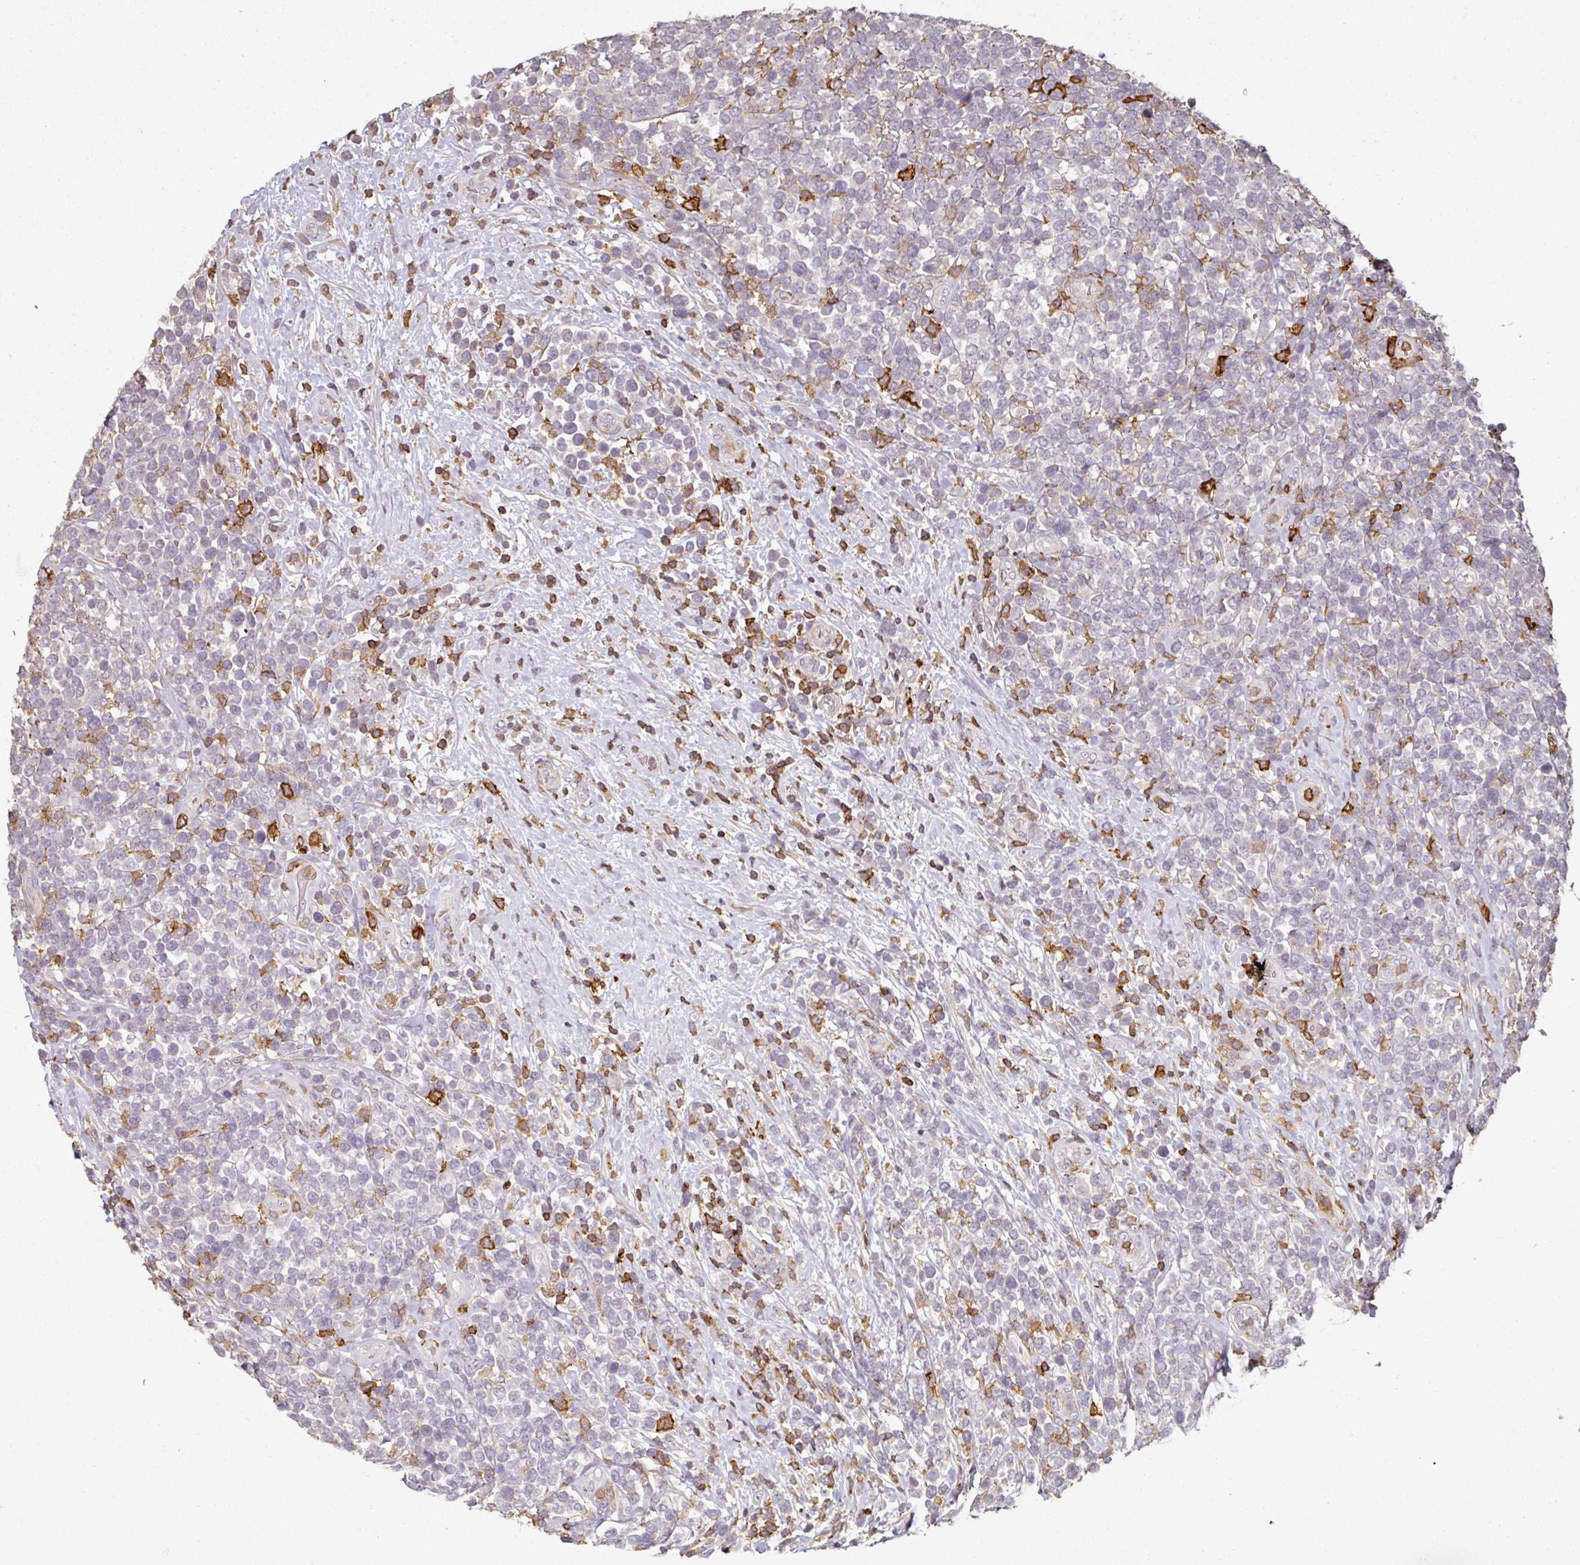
{"staining": {"intensity": "negative", "quantity": "none", "location": "none"}, "tissue": "lymphoma", "cell_type": "Tumor cells", "image_type": "cancer", "snomed": [{"axis": "morphology", "description": "Malignant lymphoma, non-Hodgkin's type, High grade"}, {"axis": "topography", "description": "Soft tissue"}], "caption": "Lymphoma stained for a protein using IHC demonstrates no positivity tumor cells.", "gene": "OLFML2B", "patient": {"sex": "female", "age": 56}}